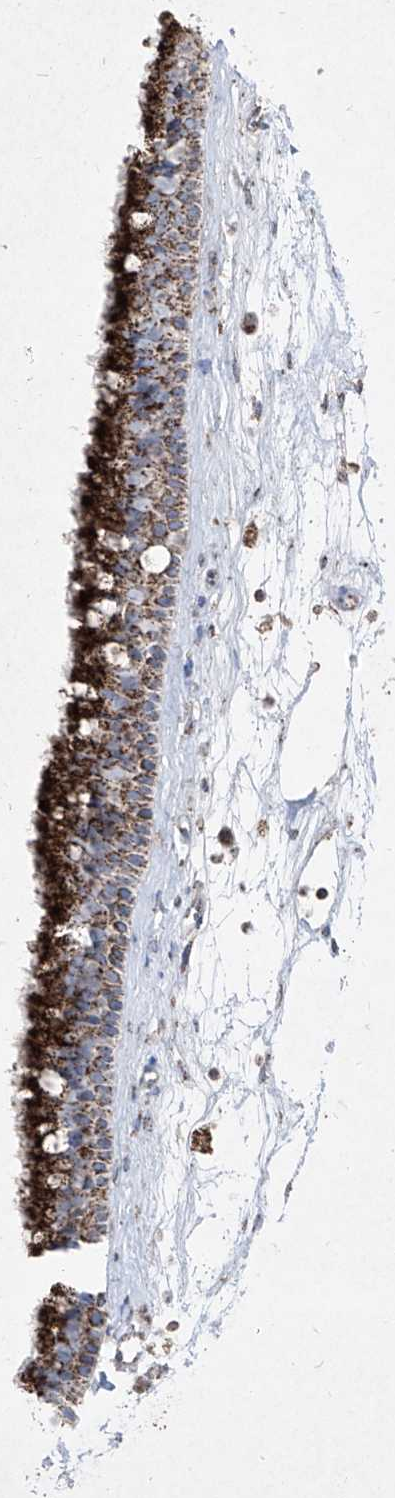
{"staining": {"intensity": "strong", "quantity": ">75%", "location": "cytoplasmic/membranous"}, "tissue": "nasopharynx", "cell_type": "Respiratory epithelial cells", "image_type": "normal", "snomed": [{"axis": "morphology", "description": "Normal tissue, NOS"}, {"axis": "topography", "description": "Nasopharynx"}], "caption": "The histopathology image displays staining of benign nasopharynx, revealing strong cytoplasmic/membranous protein expression (brown color) within respiratory epithelial cells.", "gene": "ABCD3", "patient": {"sex": "male", "age": 64}}